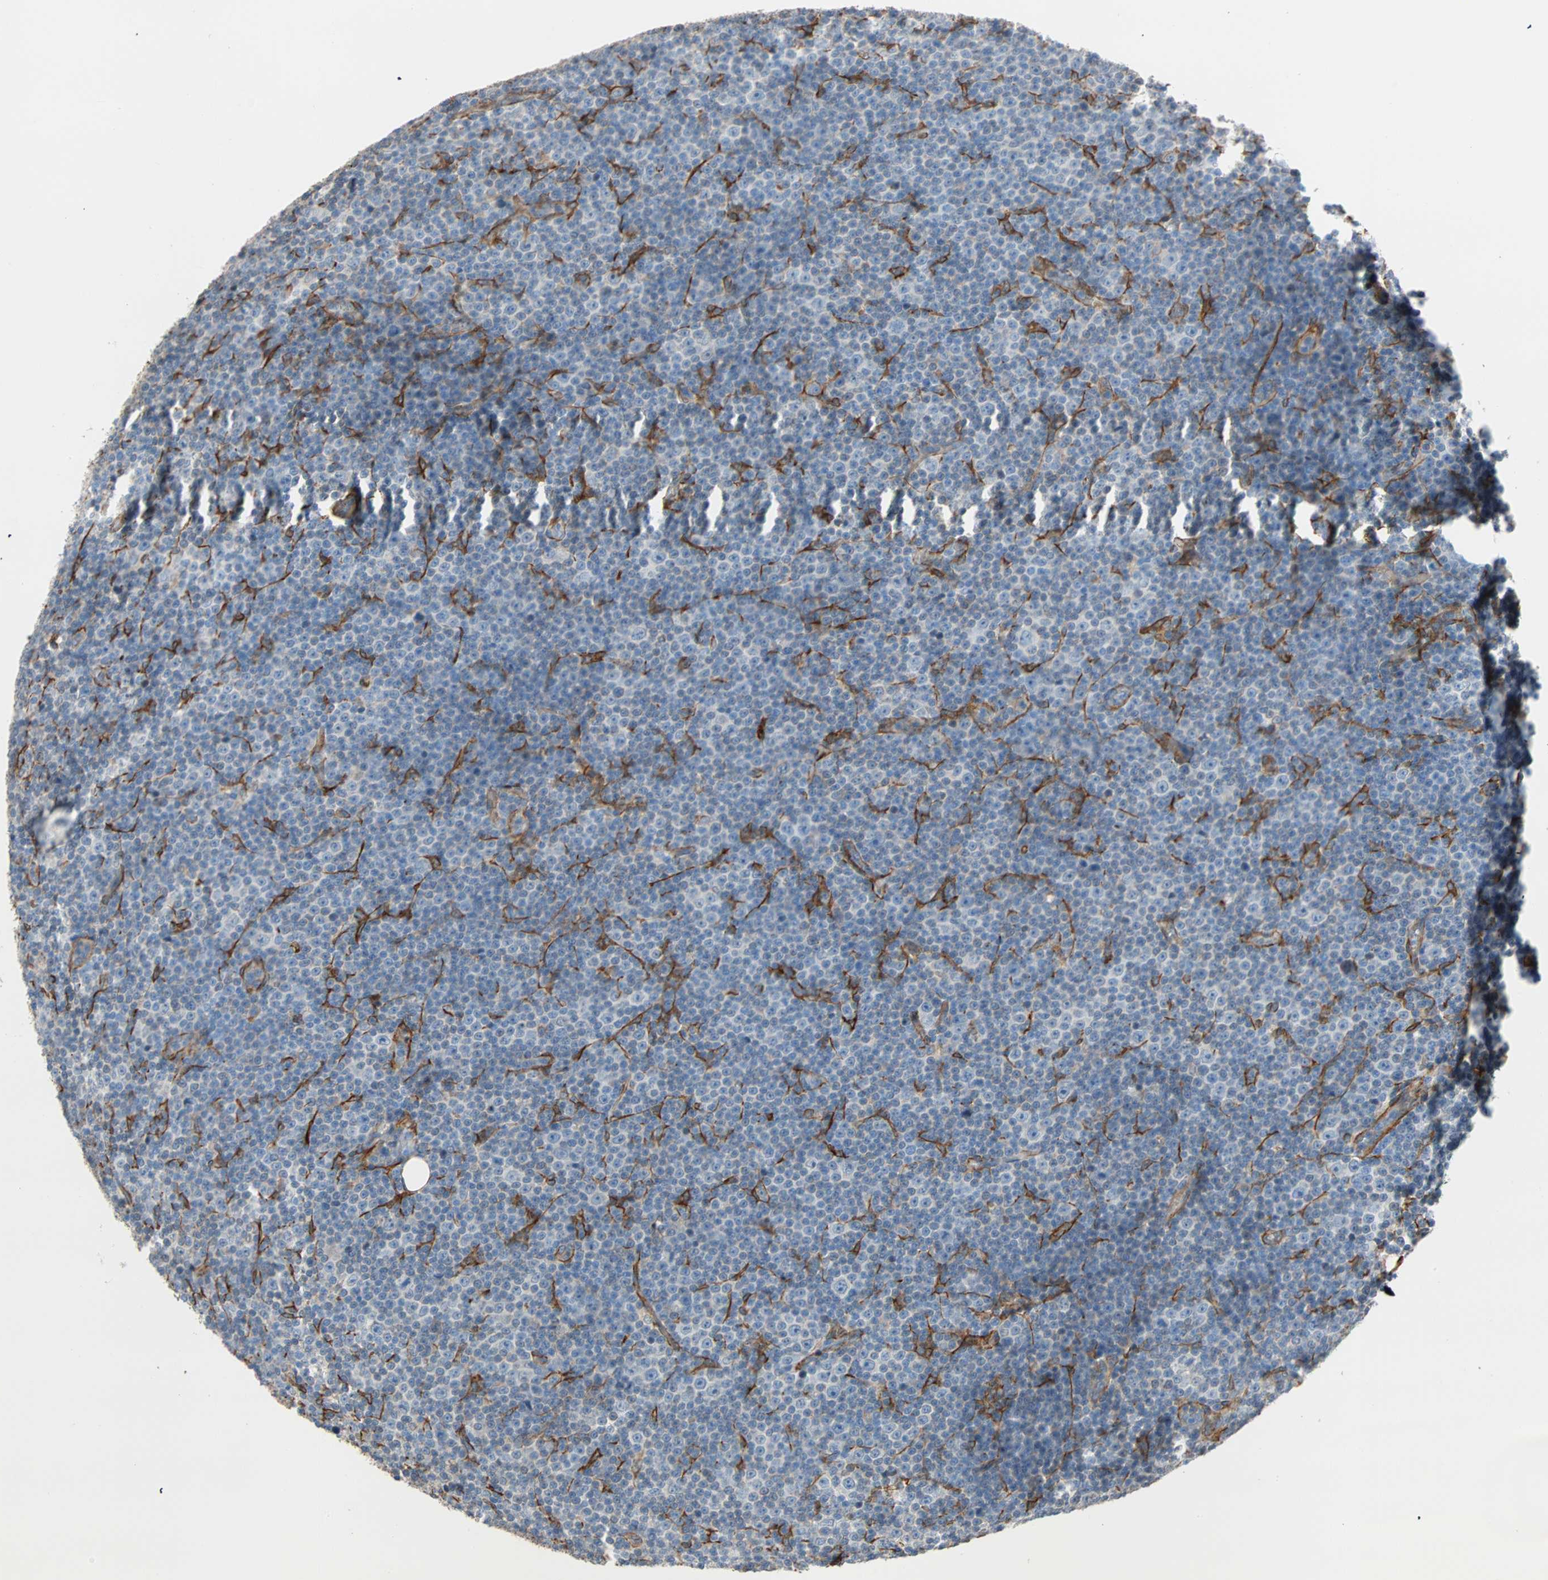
{"staining": {"intensity": "weak", "quantity": "<25%", "location": "cytoplasmic/membranous"}, "tissue": "lymphoma", "cell_type": "Tumor cells", "image_type": "cancer", "snomed": [{"axis": "morphology", "description": "Malignant lymphoma, non-Hodgkin's type, Low grade"}, {"axis": "topography", "description": "Lymph node"}], "caption": "Immunohistochemistry (IHC) histopathology image of neoplastic tissue: lymphoma stained with DAB (3,3'-diaminobenzidine) shows no significant protein positivity in tumor cells. (Immunohistochemistry (IHC), brightfield microscopy, high magnification).", "gene": "EPB41L2", "patient": {"sex": "female", "age": 67}}